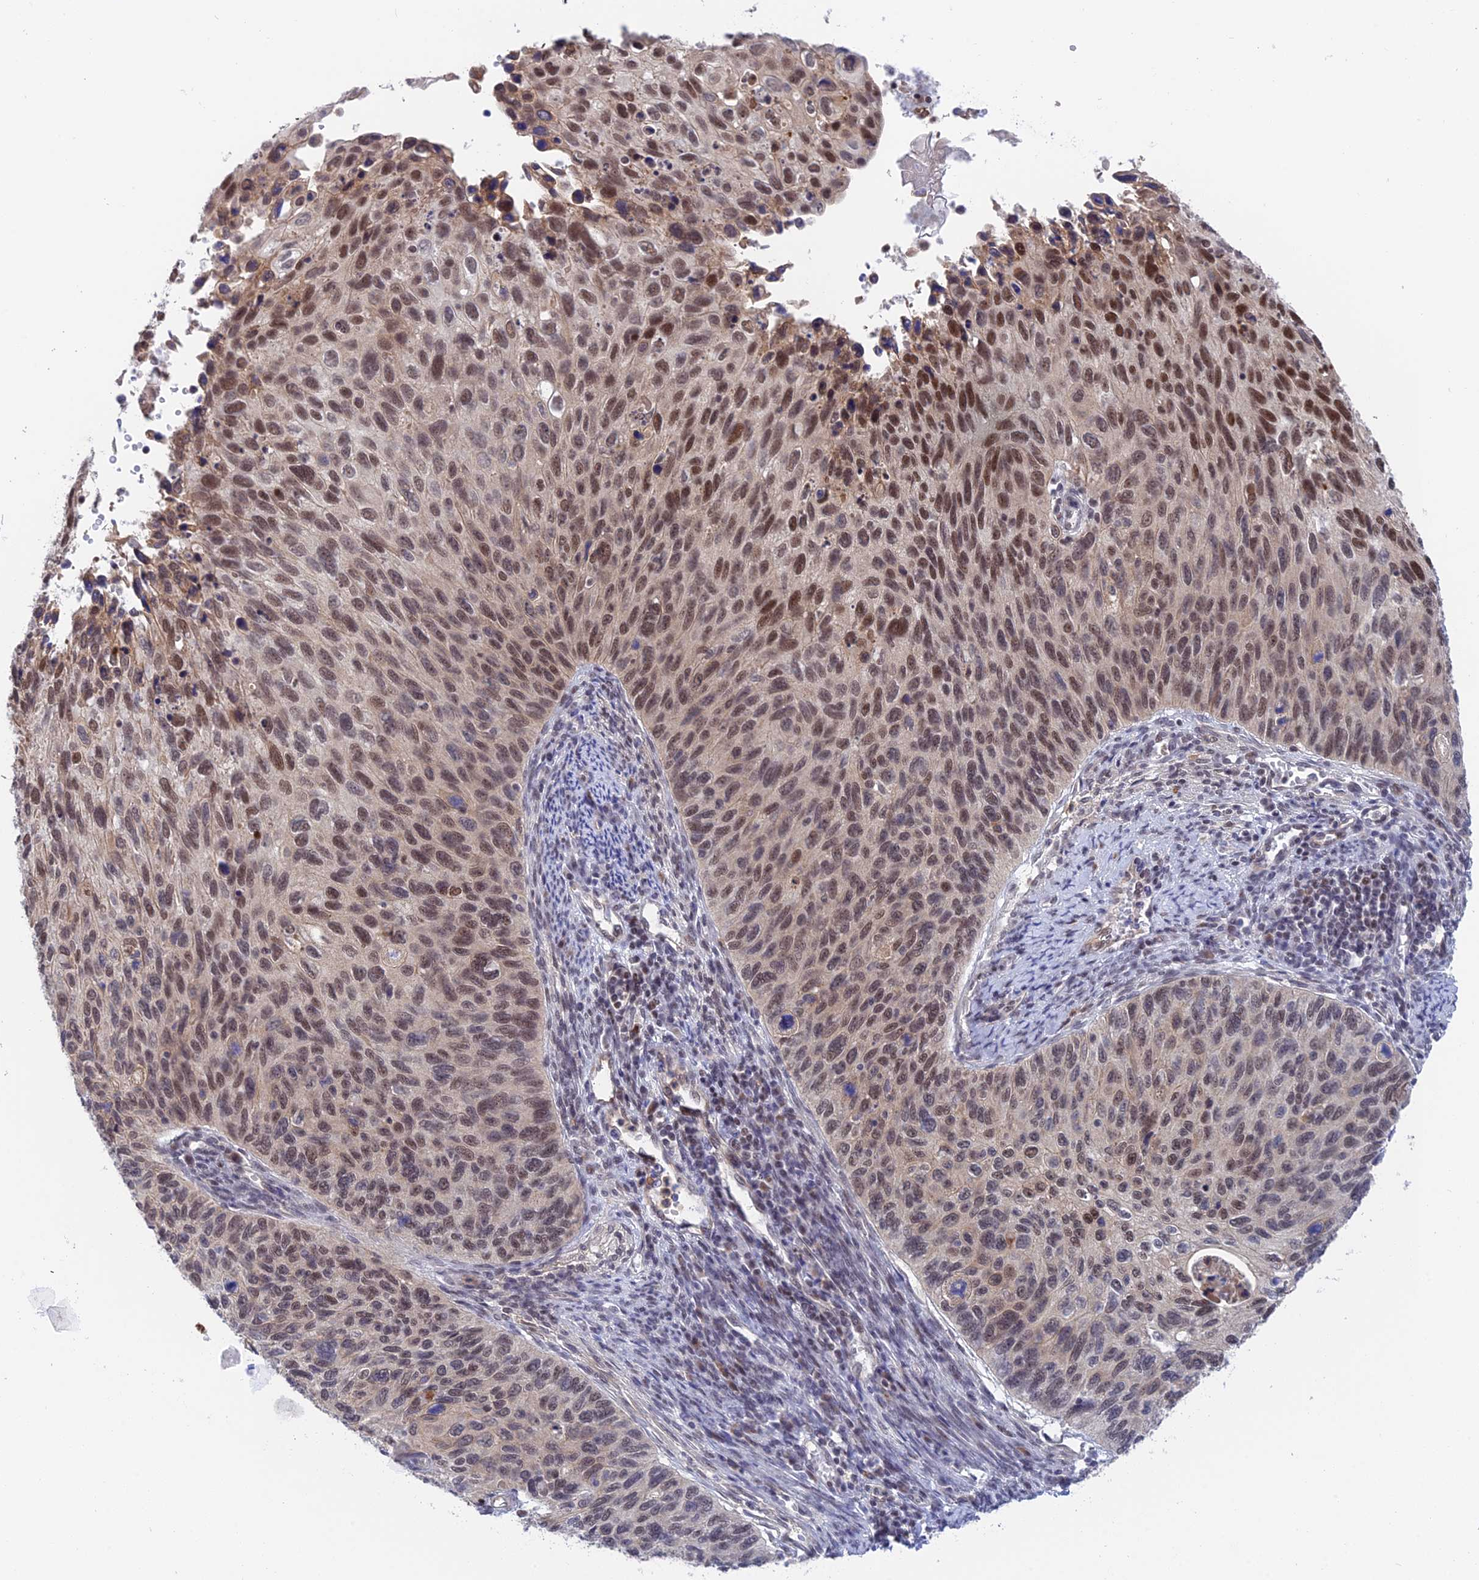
{"staining": {"intensity": "moderate", "quantity": ">75%", "location": "nuclear"}, "tissue": "cervical cancer", "cell_type": "Tumor cells", "image_type": "cancer", "snomed": [{"axis": "morphology", "description": "Squamous cell carcinoma, NOS"}, {"axis": "topography", "description": "Cervix"}], "caption": "Human cervical cancer stained with a protein marker displays moderate staining in tumor cells.", "gene": "TCEA1", "patient": {"sex": "female", "age": 70}}